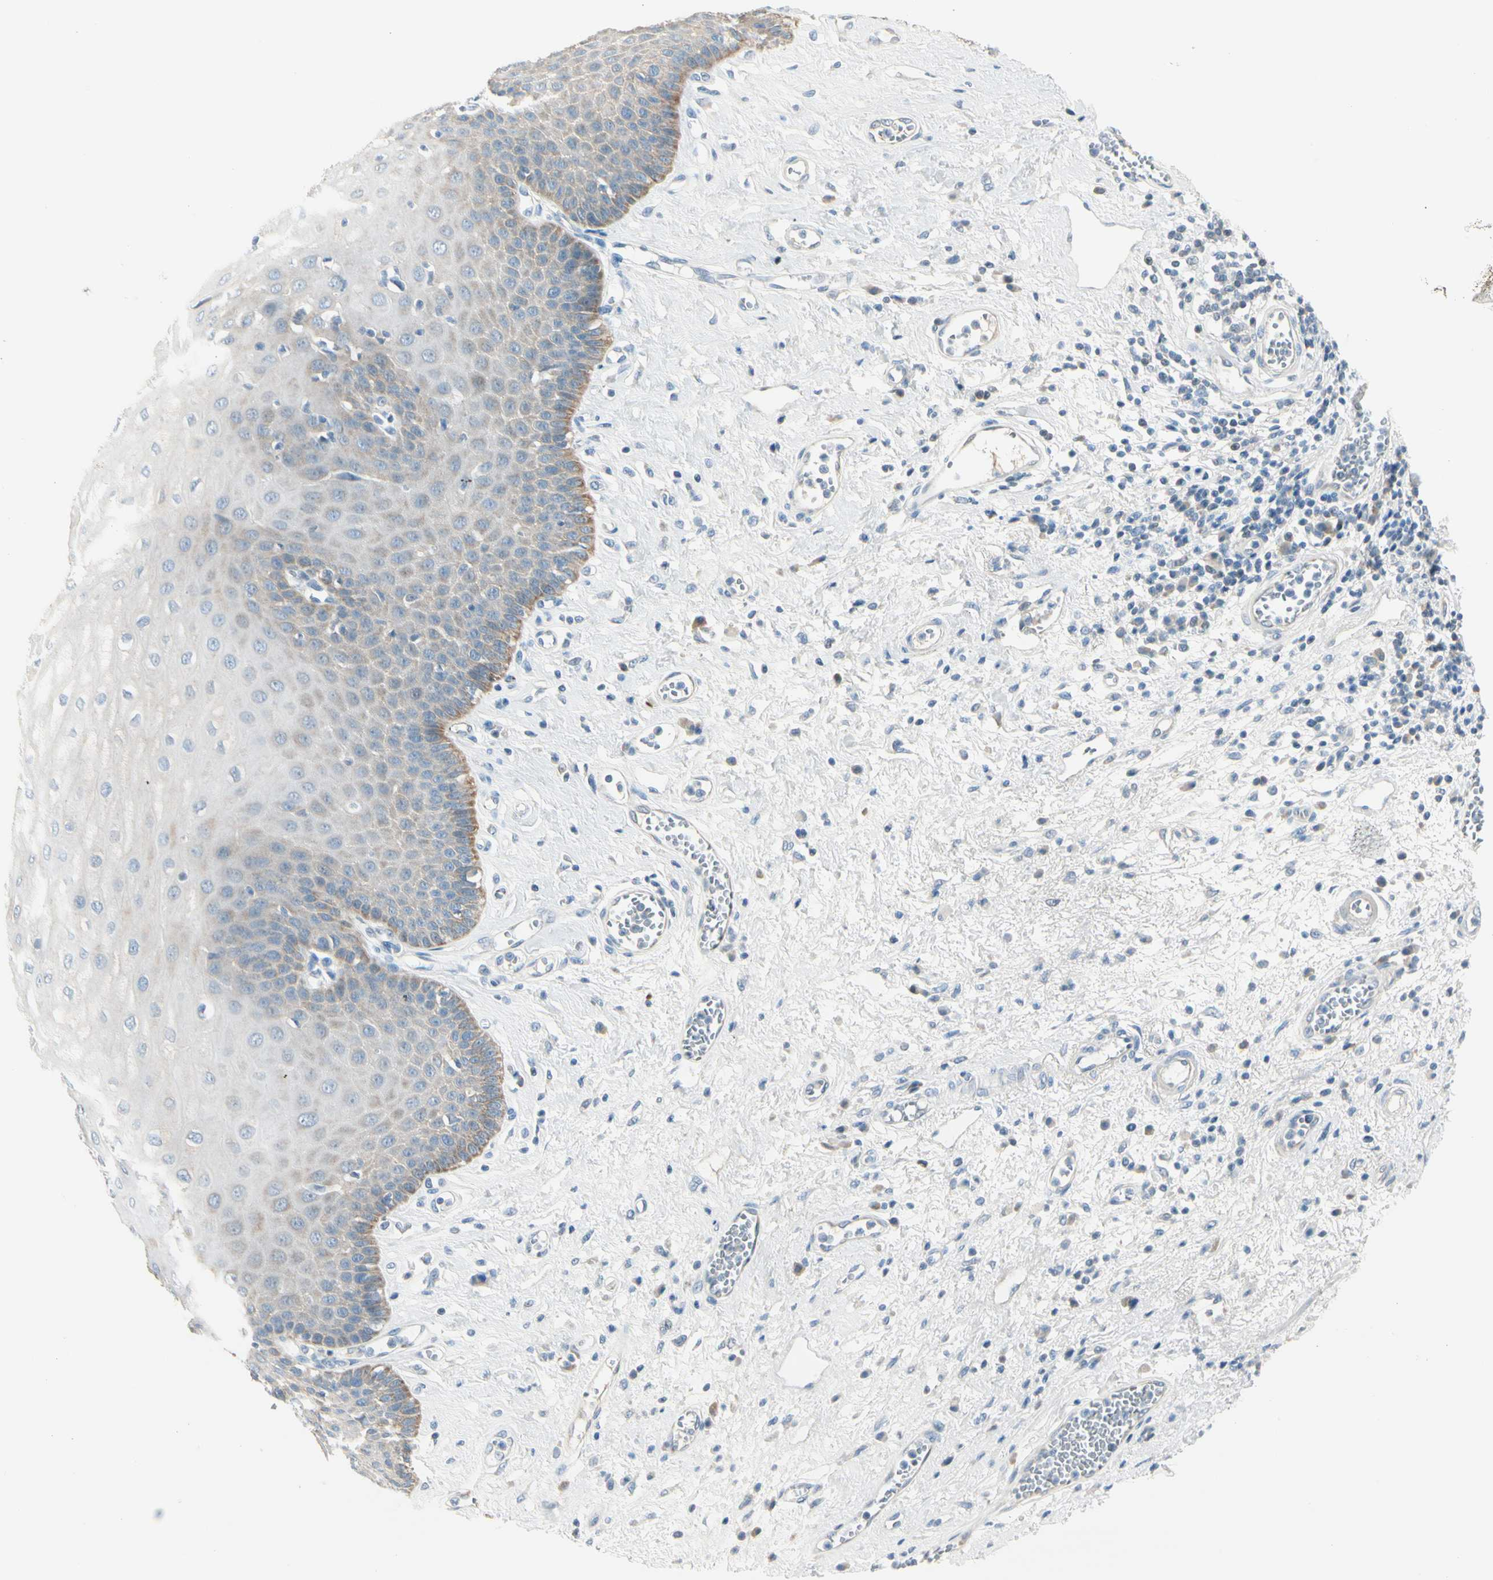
{"staining": {"intensity": "weak", "quantity": "<25%", "location": "cytoplasmic/membranous"}, "tissue": "esophagus", "cell_type": "Squamous epithelial cells", "image_type": "normal", "snomed": [{"axis": "morphology", "description": "Normal tissue, NOS"}, {"axis": "morphology", "description": "Squamous cell carcinoma, NOS"}, {"axis": "topography", "description": "Esophagus"}], "caption": "Human esophagus stained for a protein using IHC demonstrates no staining in squamous epithelial cells.", "gene": "SLC6A15", "patient": {"sex": "male", "age": 65}}